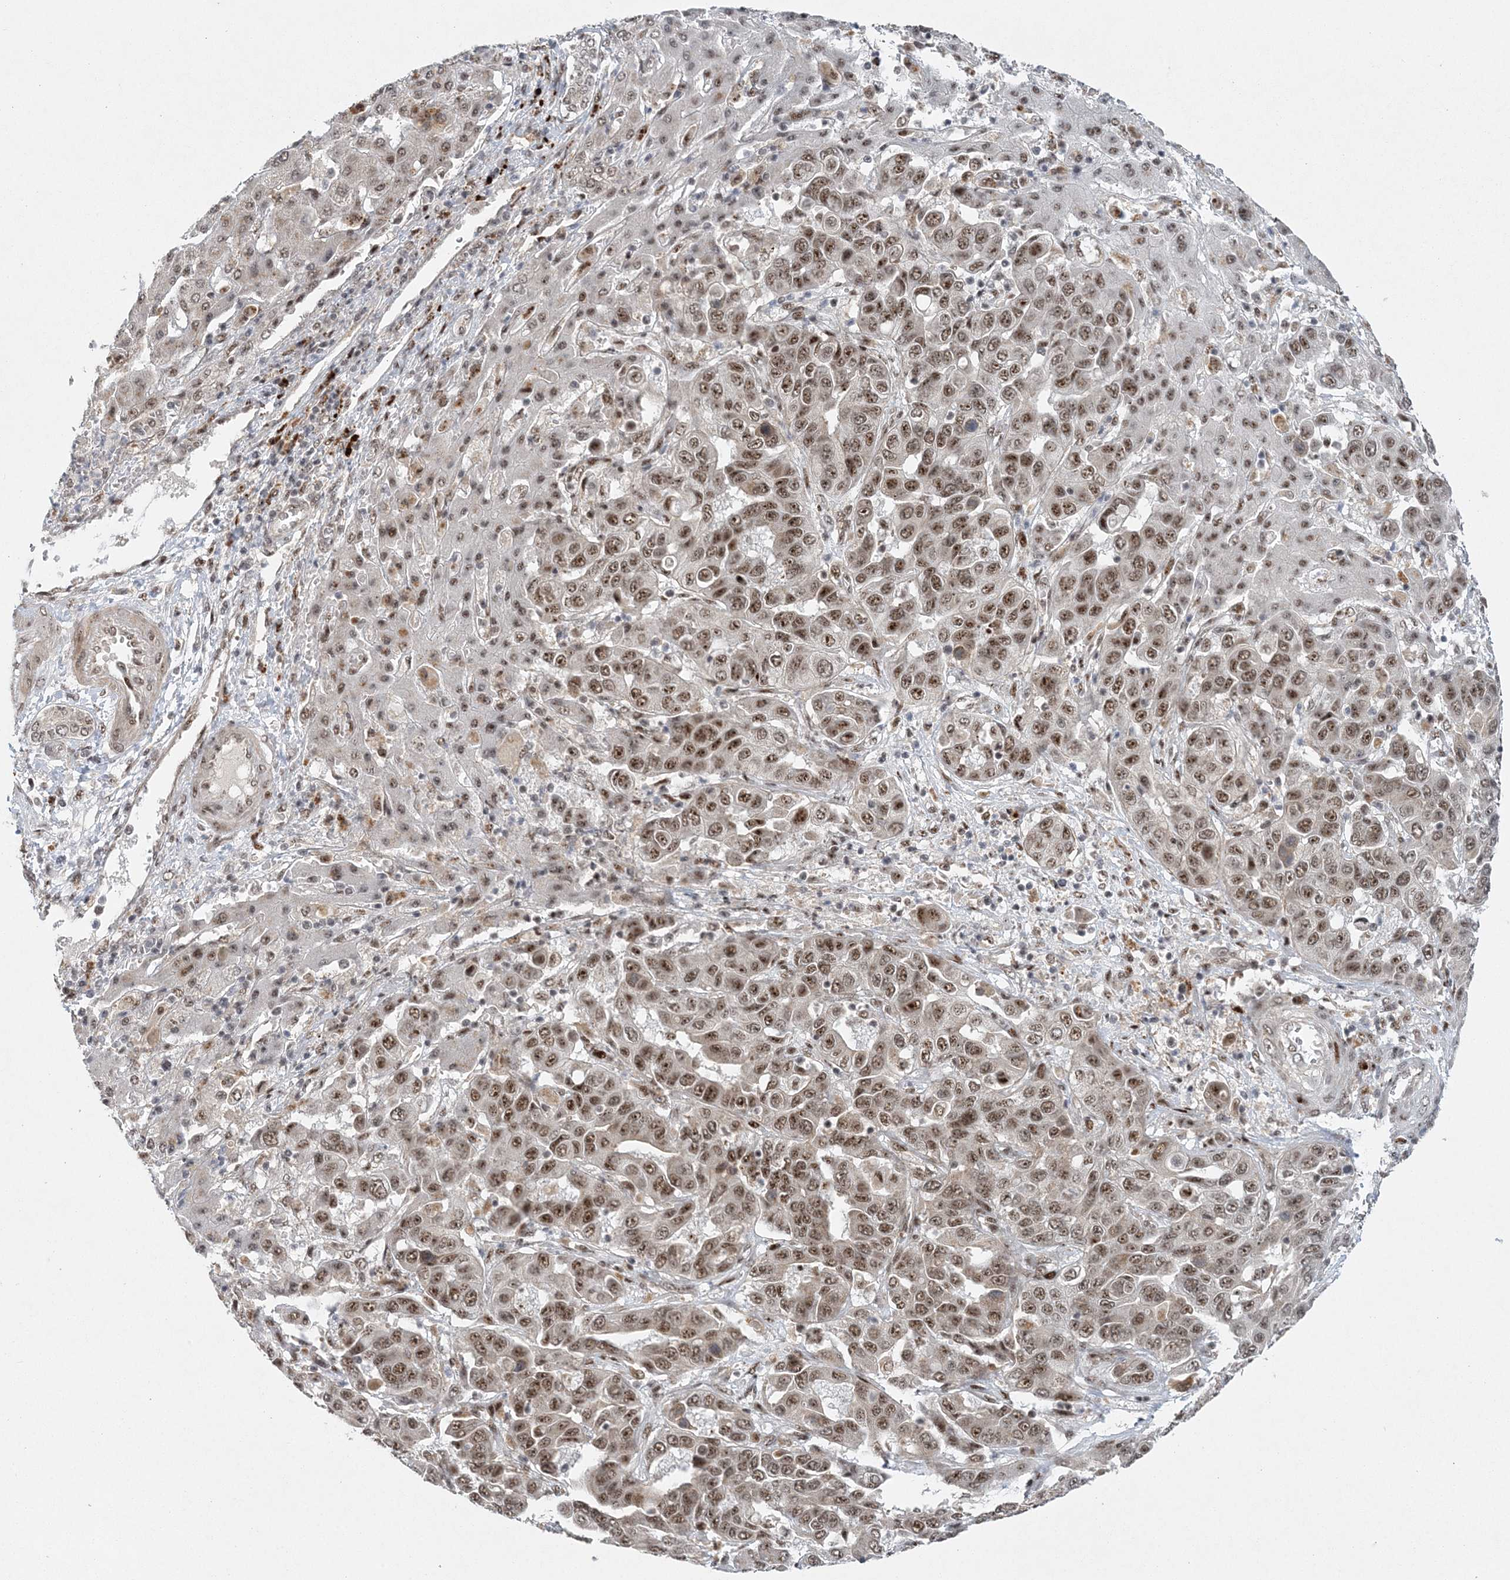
{"staining": {"intensity": "moderate", "quantity": ">75%", "location": "nuclear"}, "tissue": "liver cancer", "cell_type": "Tumor cells", "image_type": "cancer", "snomed": [{"axis": "morphology", "description": "Cholangiocarcinoma"}, {"axis": "topography", "description": "Liver"}], "caption": "This photomicrograph displays immunohistochemistry (IHC) staining of liver cancer, with medium moderate nuclear staining in approximately >75% of tumor cells.", "gene": "CWC22", "patient": {"sex": "female", "age": 52}}